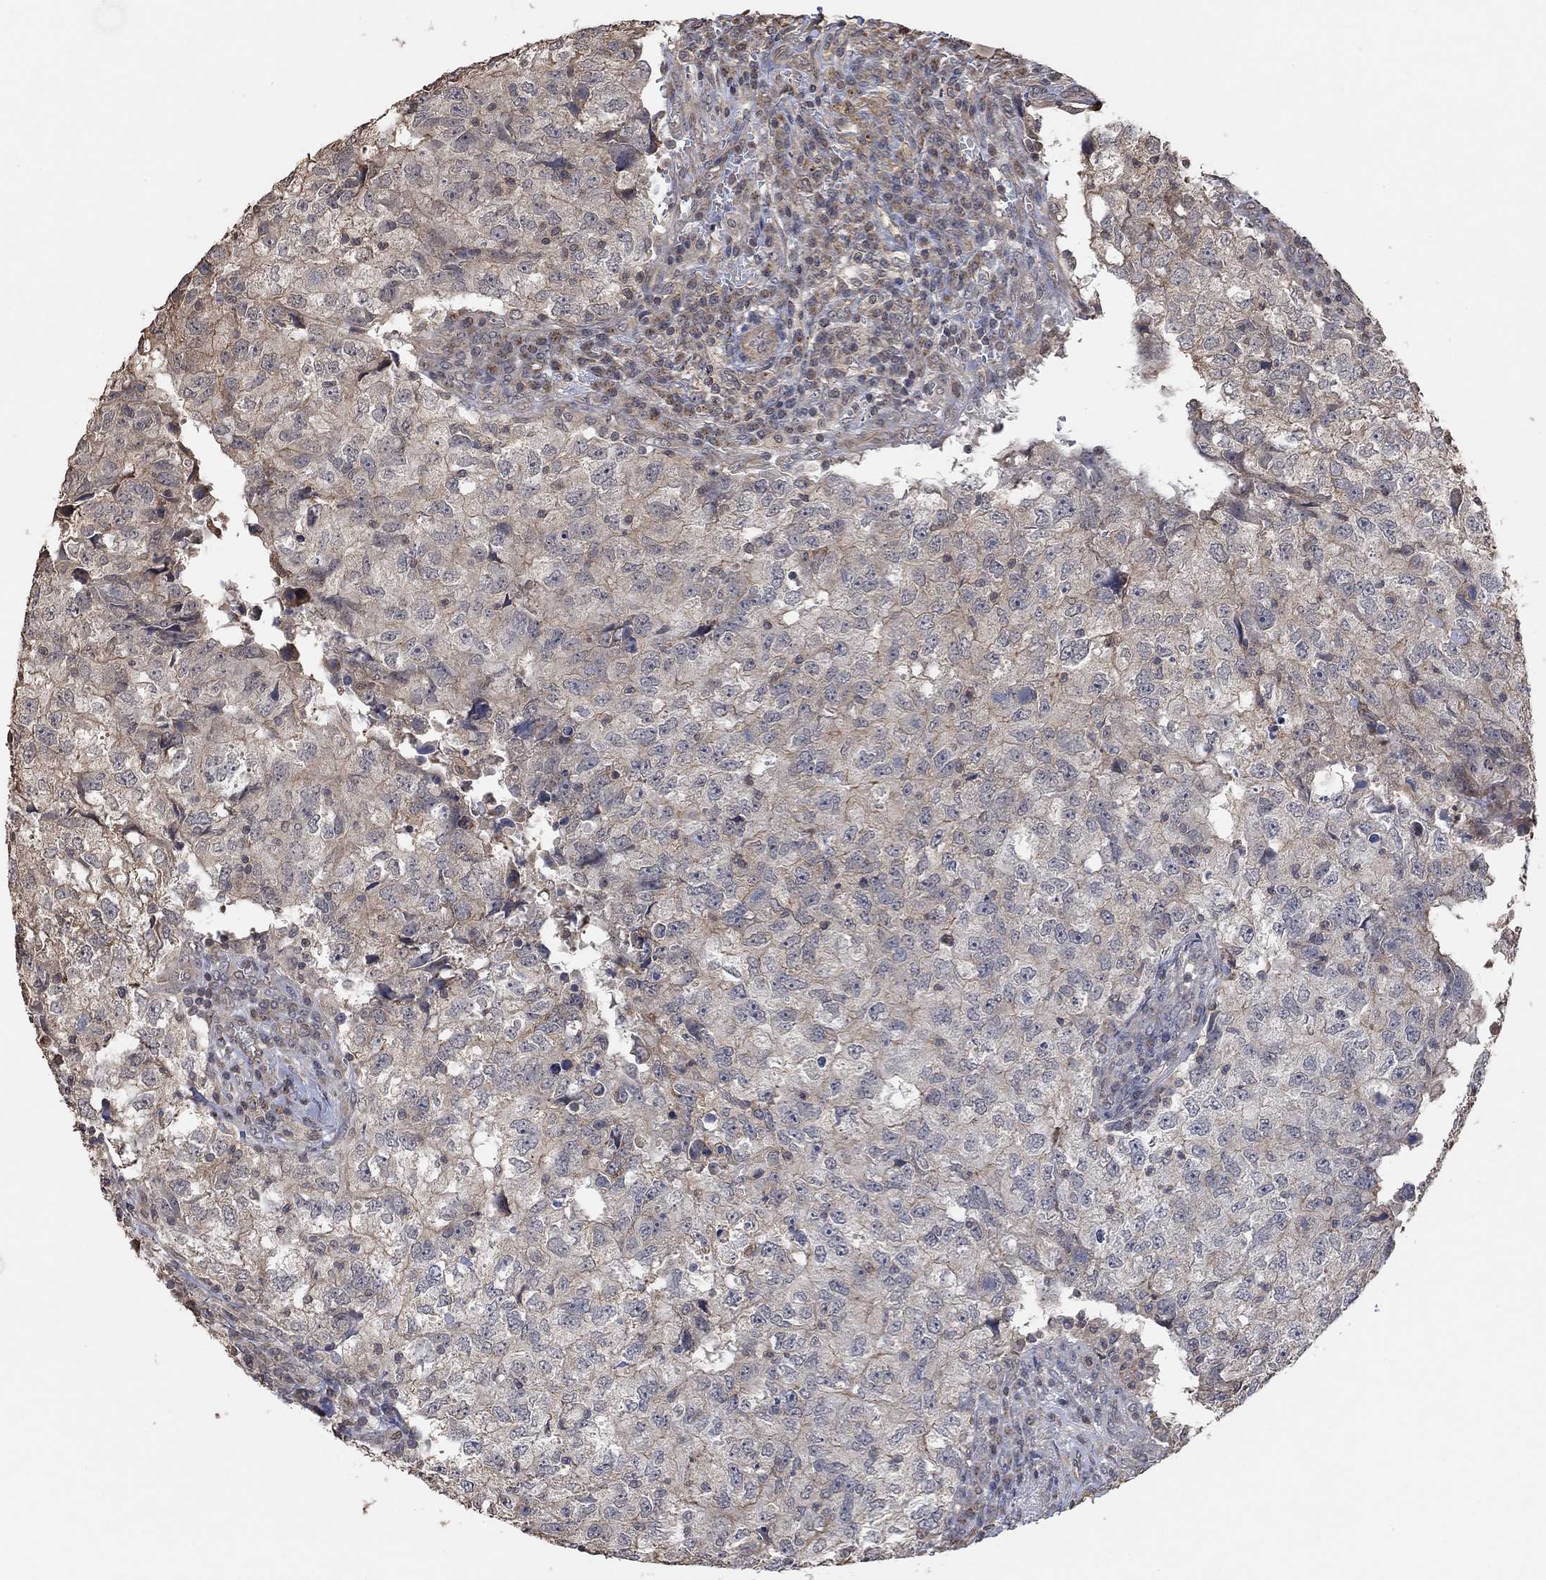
{"staining": {"intensity": "weak", "quantity": "<25%", "location": "cytoplasmic/membranous"}, "tissue": "breast cancer", "cell_type": "Tumor cells", "image_type": "cancer", "snomed": [{"axis": "morphology", "description": "Duct carcinoma"}, {"axis": "topography", "description": "Breast"}], "caption": "This is an immunohistochemistry (IHC) micrograph of human invasive ductal carcinoma (breast). There is no positivity in tumor cells.", "gene": "UNC5B", "patient": {"sex": "female", "age": 30}}